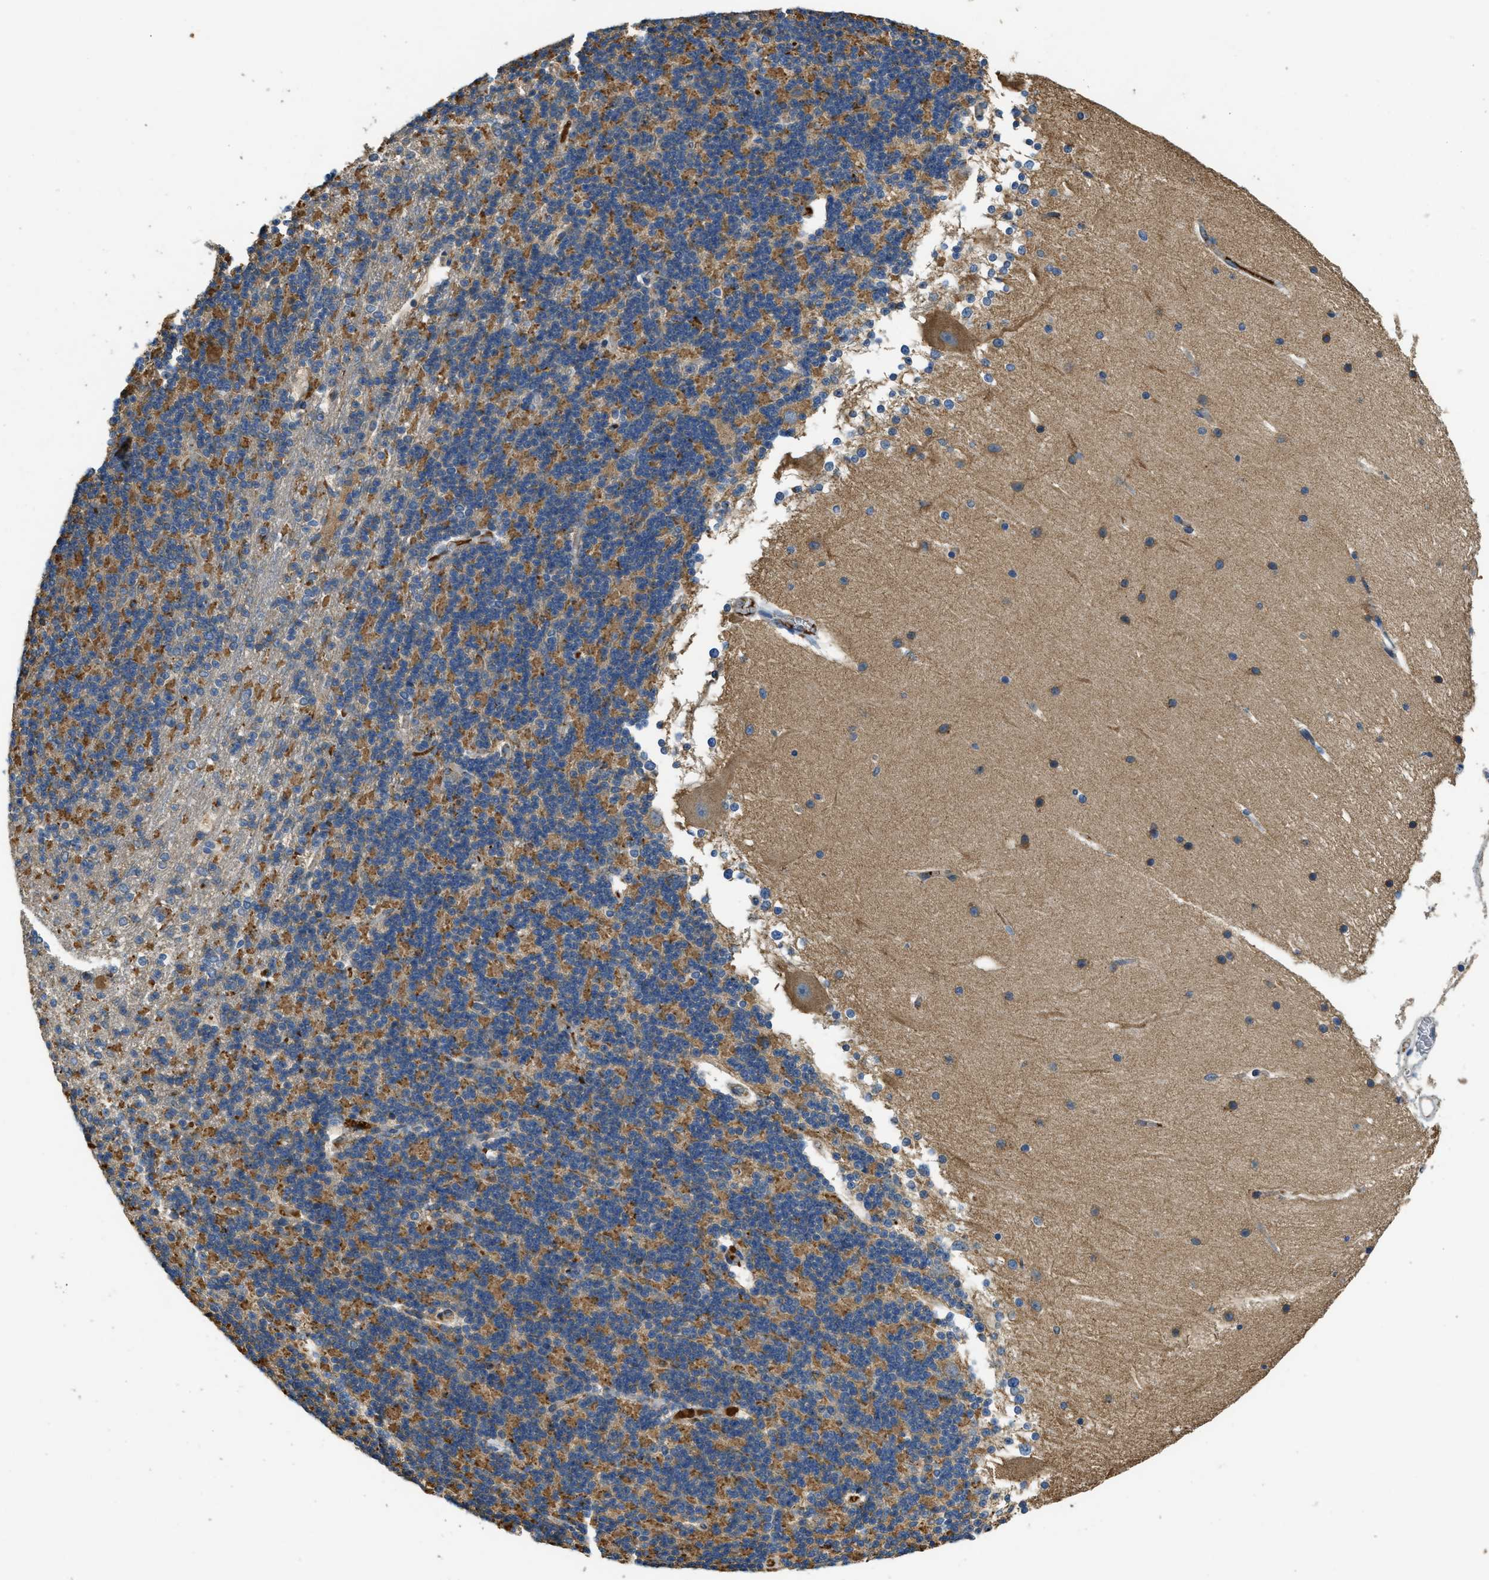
{"staining": {"intensity": "moderate", "quantity": ">75%", "location": "cytoplasmic/membranous"}, "tissue": "cerebellum", "cell_type": "Cells in granular layer", "image_type": "normal", "snomed": [{"axis": "morphology", "description": "Normal tissue, NOS"}, {"axis": "topography", "description": "Cerebellum"}], "caption": "A high-resolution photomicrograph shows immunohistochemistry (IHC) staining of benign cerebellum, which displays moderate cytoplasmic/membranous positivity in approximately >75% of cells in granular layer.", "gene": "RIPK2", "patient": {"sex": "female", "age": 19}}